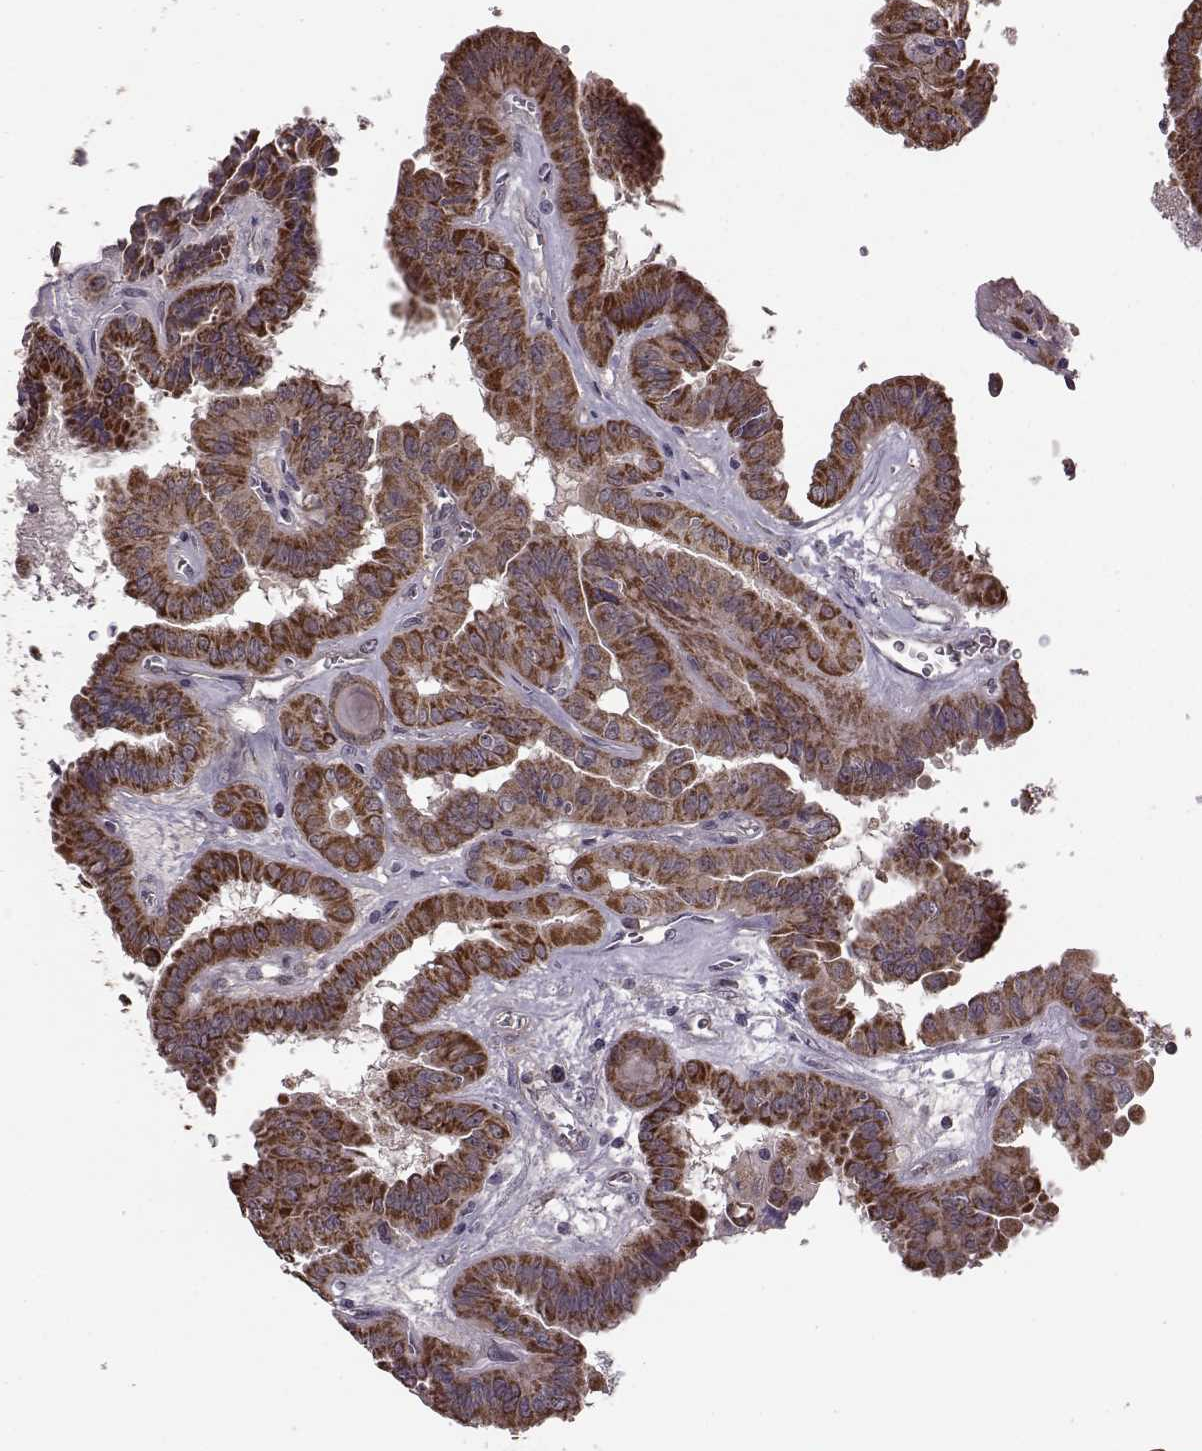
{"staining": {"intensity": "strong", "quantity": ">75%", "location": "cytoplasmic/membranous"}, "tissue": "thyroid cancer", "cell_type": "Tumor cells", "image_type": "cancer", "snomed": [{"axis": "morphology", "description": "Papillary adenocarcinoma, NOS"}, {"axis": "topography", "description": "Thyroid gland"}], "caption": "Tumor cells reveal high levels of strong cytoplasmic/membranous positivity in about >75% of cells in human thyroid cancer (papillary adenocarcinoma).", "gene": "PUDP", "patient": {"sex": "female", "age": 37}}